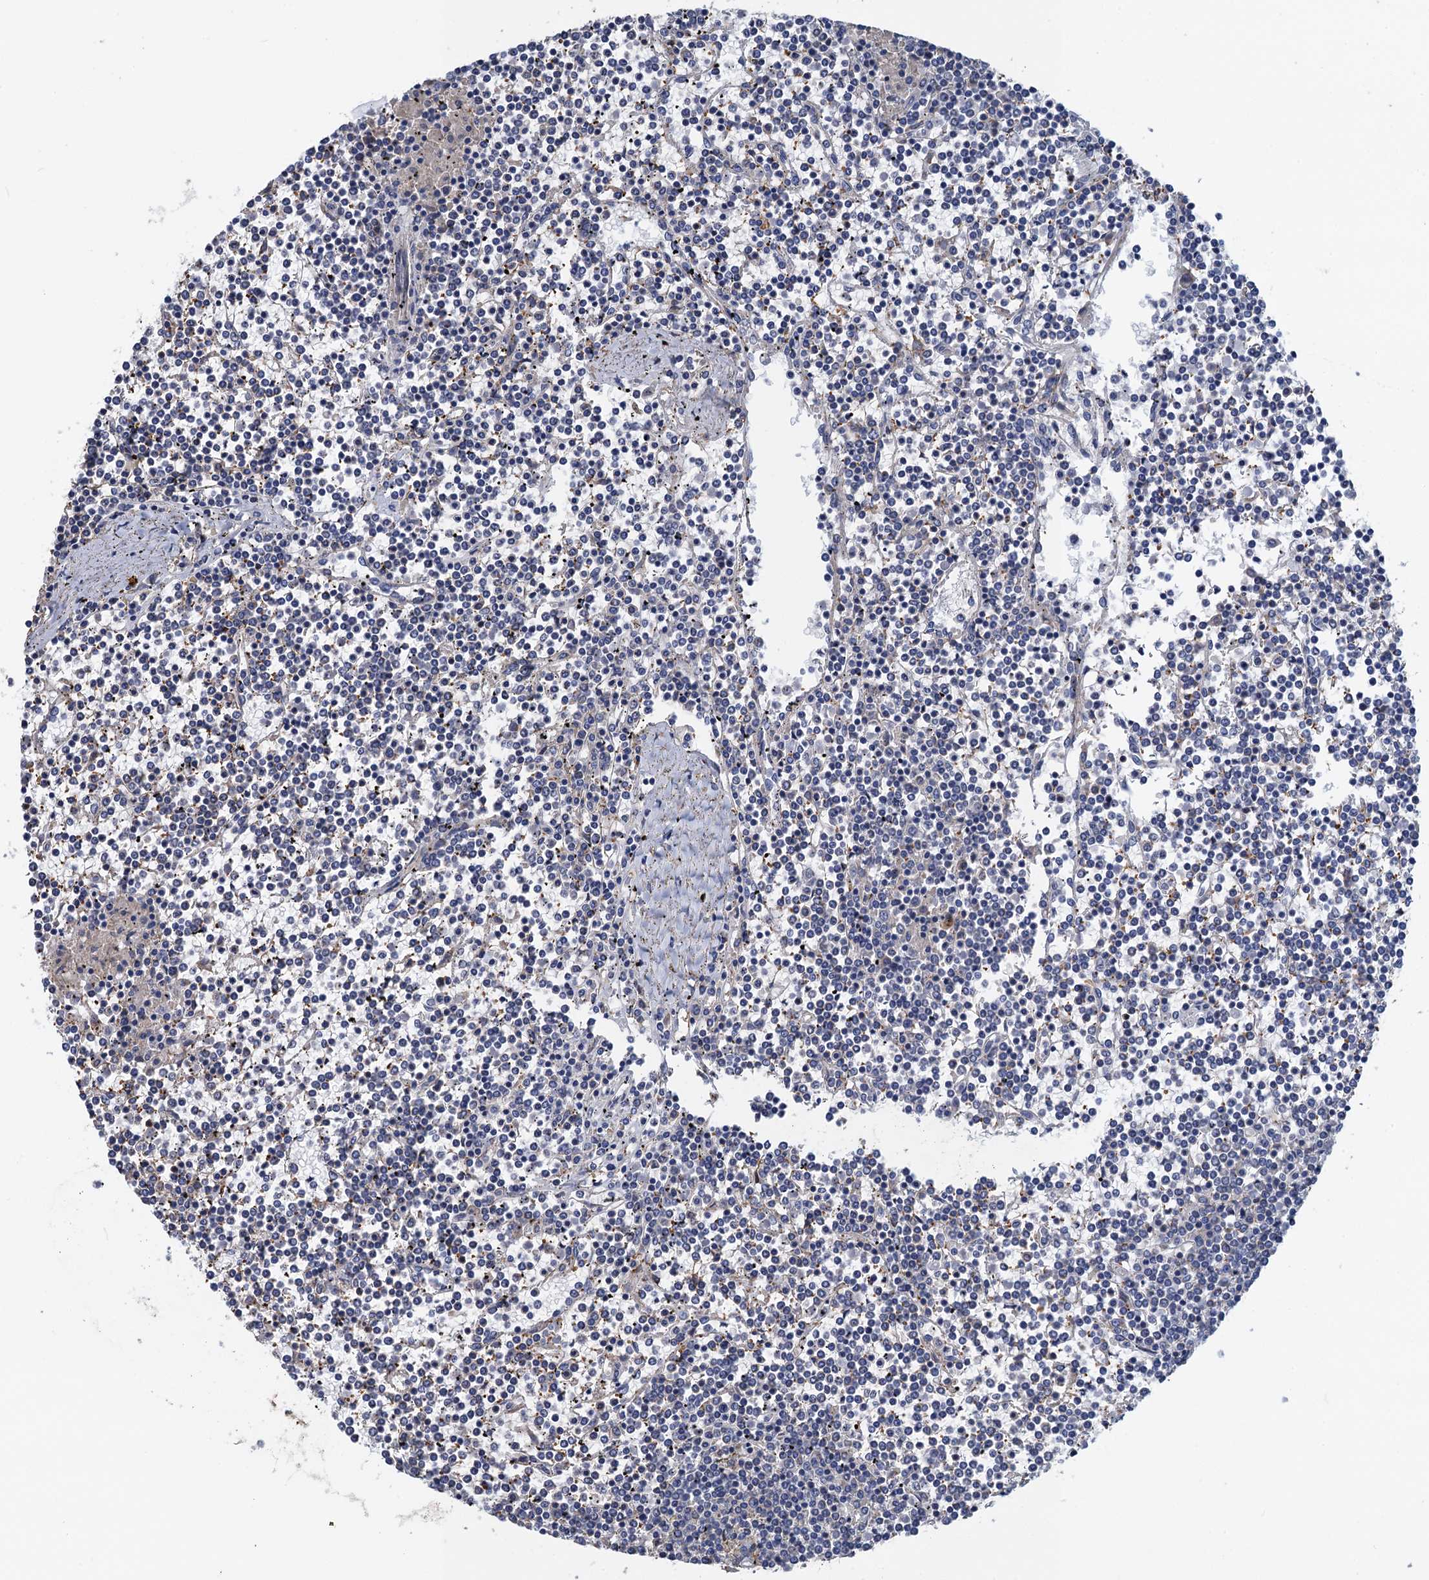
{"staining": {"intensity": "negative", "quantity": "none", "location": "none"}, "tissue": "lymphoma", "cell_type": "Tumor cells", "image_type": "cancer", "snomed": [{"axis": "morphology", "description": "Malignant lymphoma, non-Hodgkin's type, Low grade"}, {"axis": "topography", "description": "Spleen"}], "caption": "A micrograph of malignant lymphoma, non-Hodgkin's type (low-grade) stained for a protein shows no brown staining in tumor cells. (Immunohistochemistry, brightfield microscopy, high magnification).", "gene": "GCSH", "patient": {"sex": "female", "age": 19}}